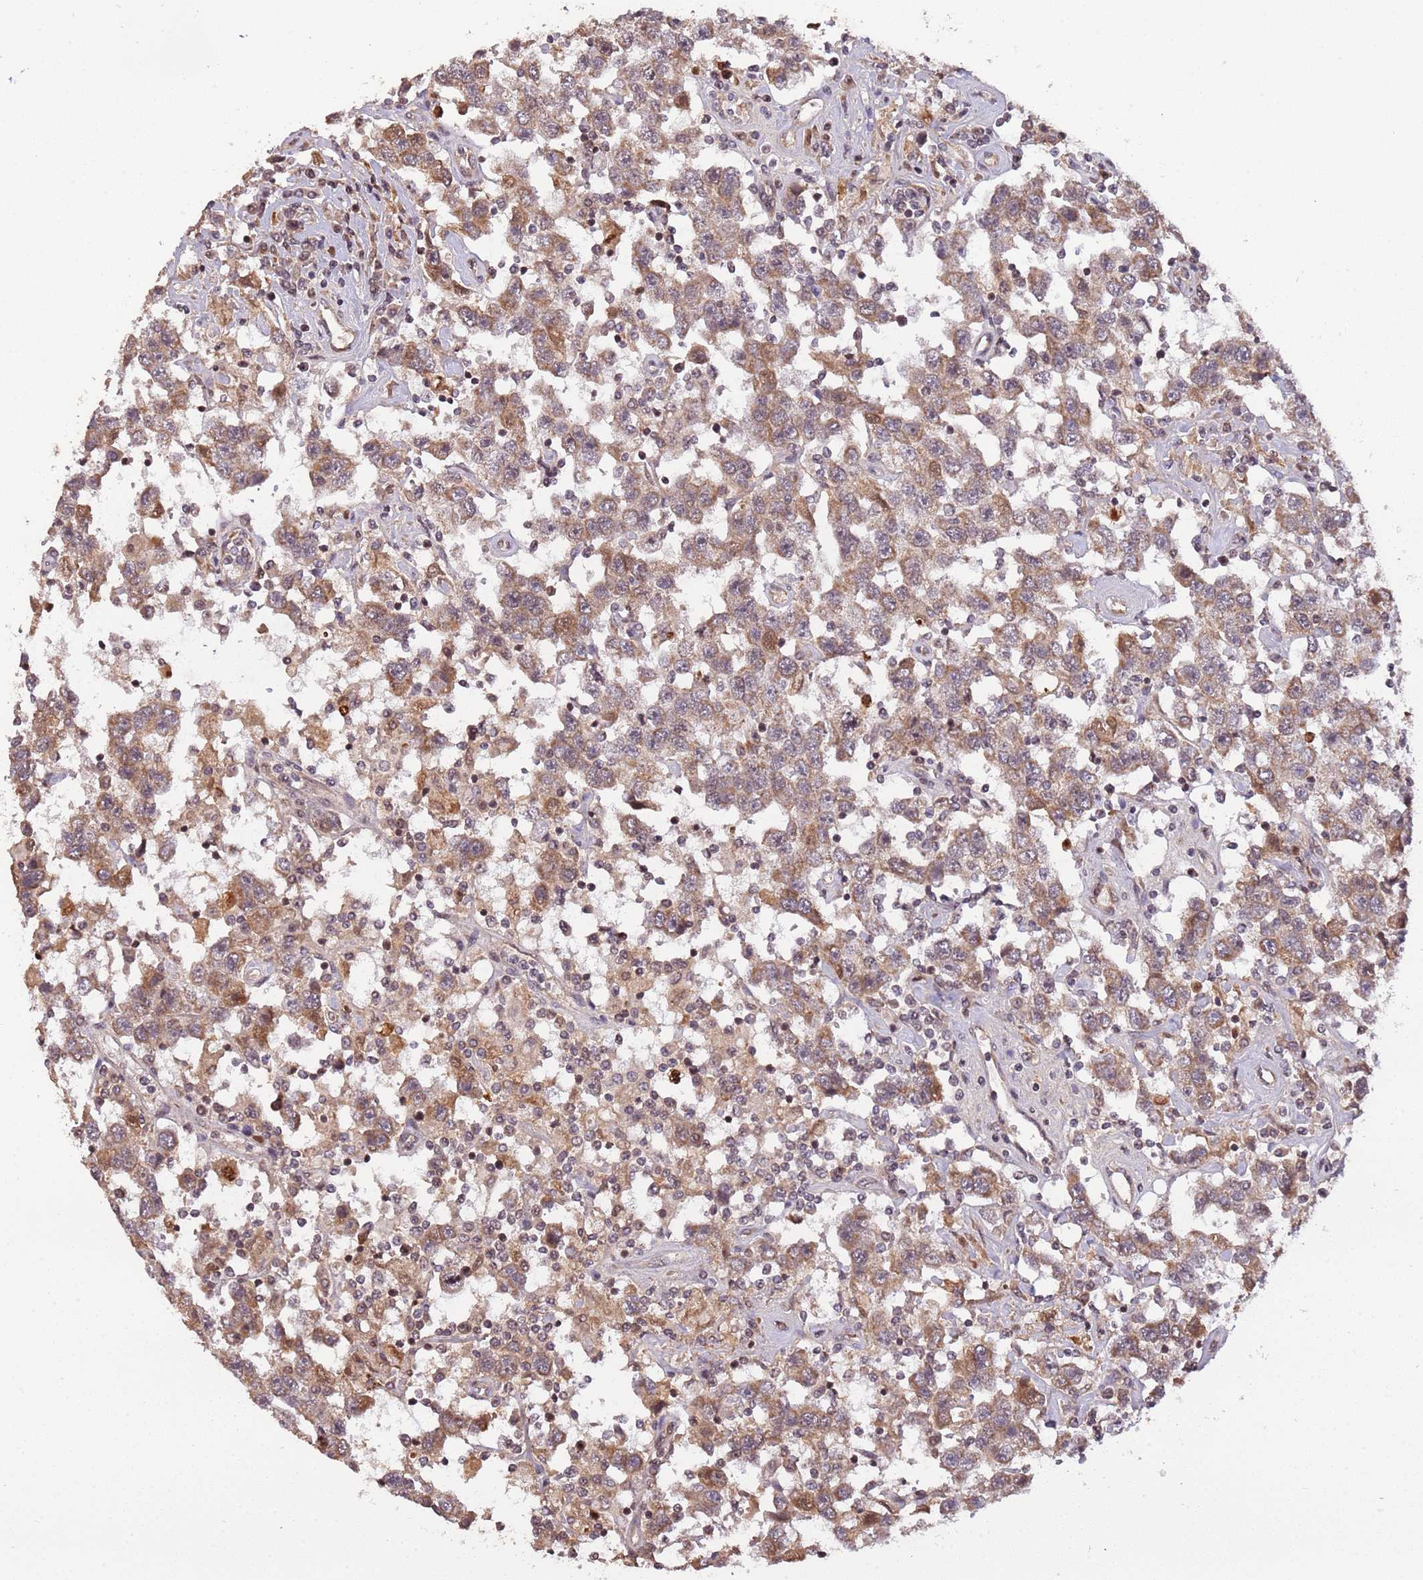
{"staining": {"intensity": "moderate", "quantity": ">75%", "location": "cytoplasmic/membranous"}, "tissue": "testis cancer", "cell_type": "Tumor cells", "image_type": "cancer", "snomed": [{"axis": "morphology", "description": "Seminoma, NOS"}, {"axis": "topography", "description": "Testis"}], "caption": "An image of testis seminoma stained for a protein shows moderate cytoplasmic/membranous brown staining in tumor cells.", "gene": "SAMSN1", "patient": {"sex": "male", "age": 41}}